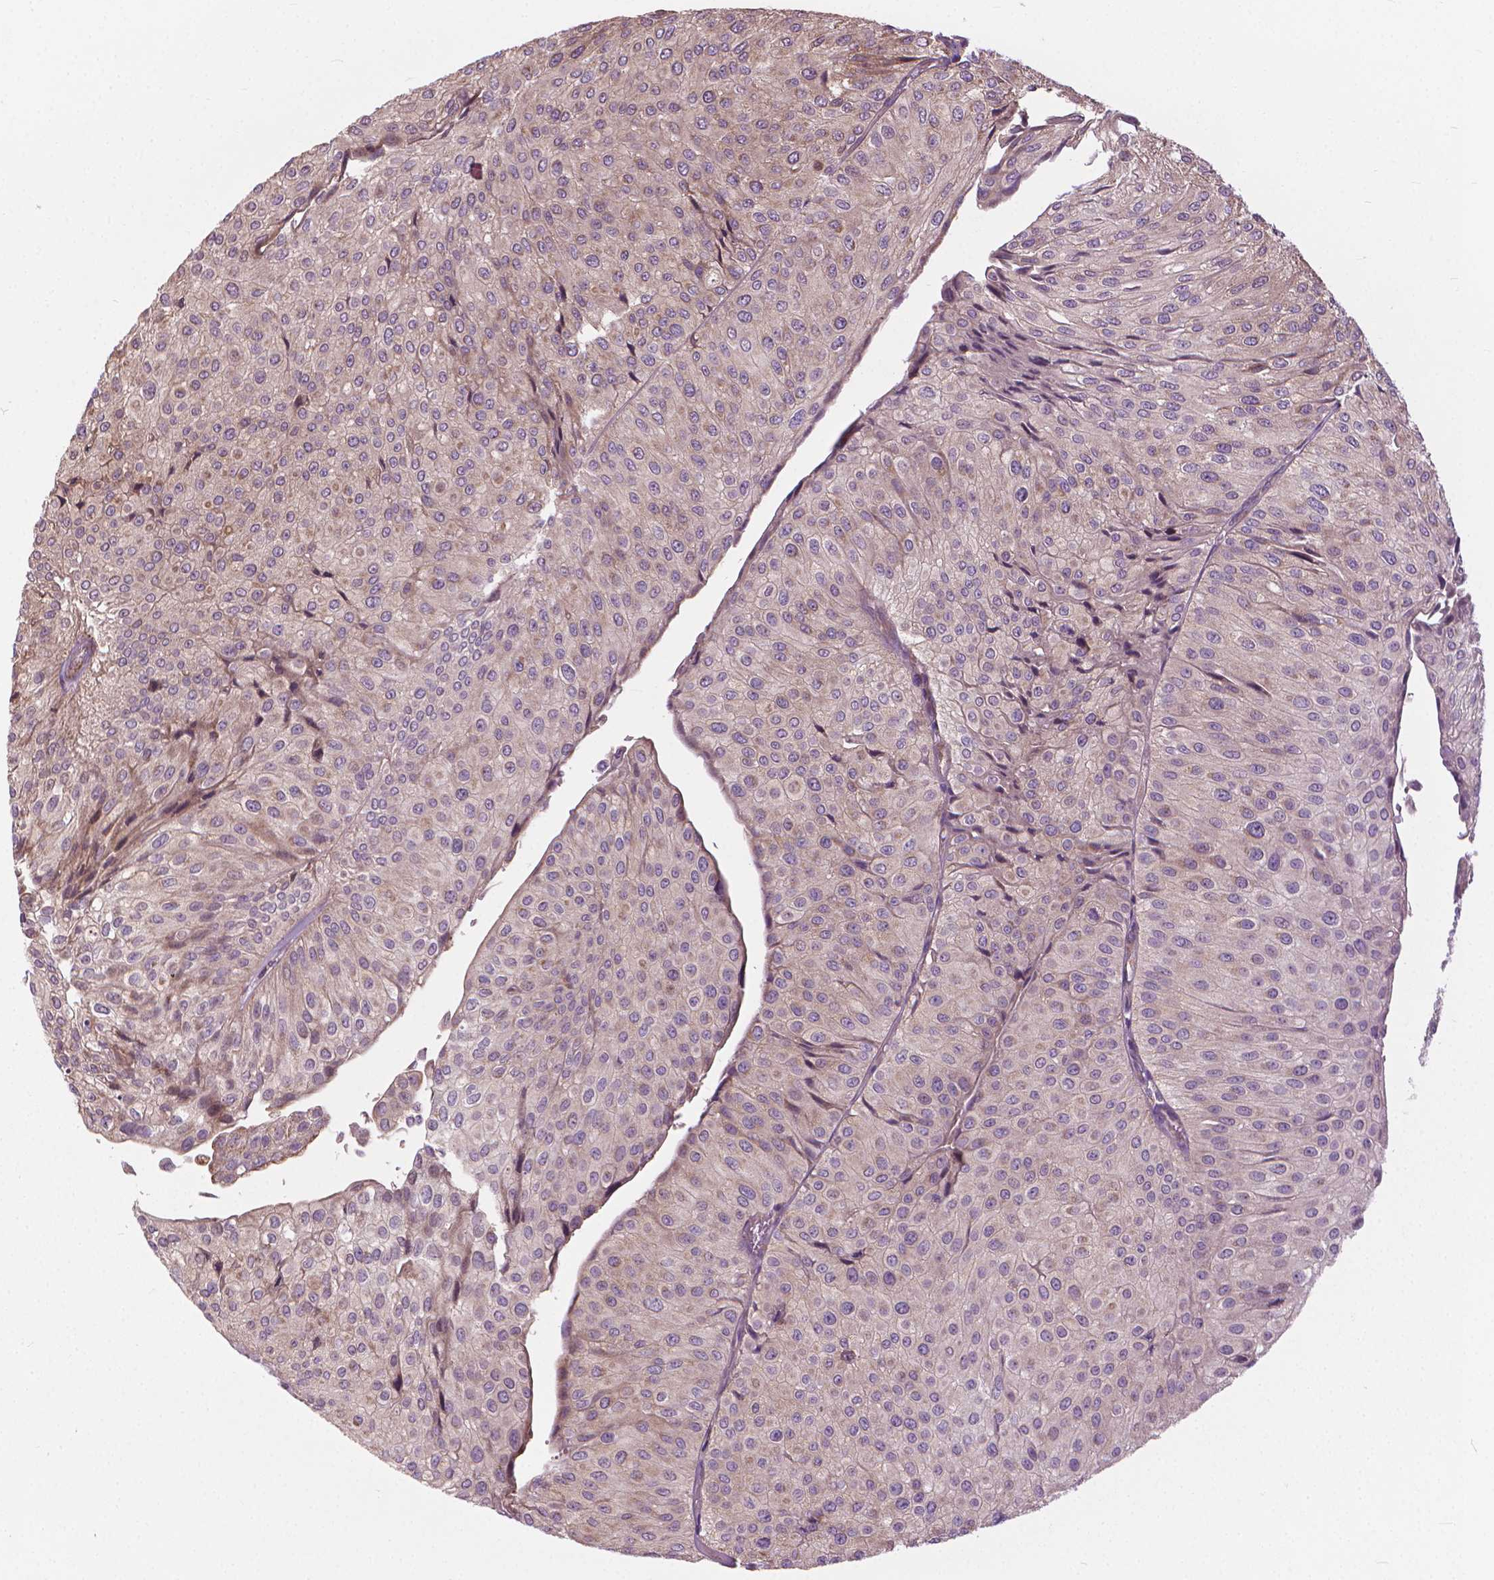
{"staining": {"intensity": "negative", "quantity": "none", "location": "none"}, "tissue": "urothelial cancer", "cell_type": "Tumor cells", "image_type": "cancer", "snomed": [{"axis": "morphology", "description": "Urothelial carcinoma, NOS"}, {"axis": "topography", "description": "Urinary bladder"}], "caption": "High magnification brightfield microscopy of transitional cell carcinoma stained with DAB (brown) and counterstained with hematoxylin (blue): tumor cells show no significant positivity. (DAB (3,3'-diaminobenzidine) immunohistochemistry visualized using brightfield microscopy, high magnification).", "gene": "NUDT1", "patient": {"sex": "male", "age": 67}}